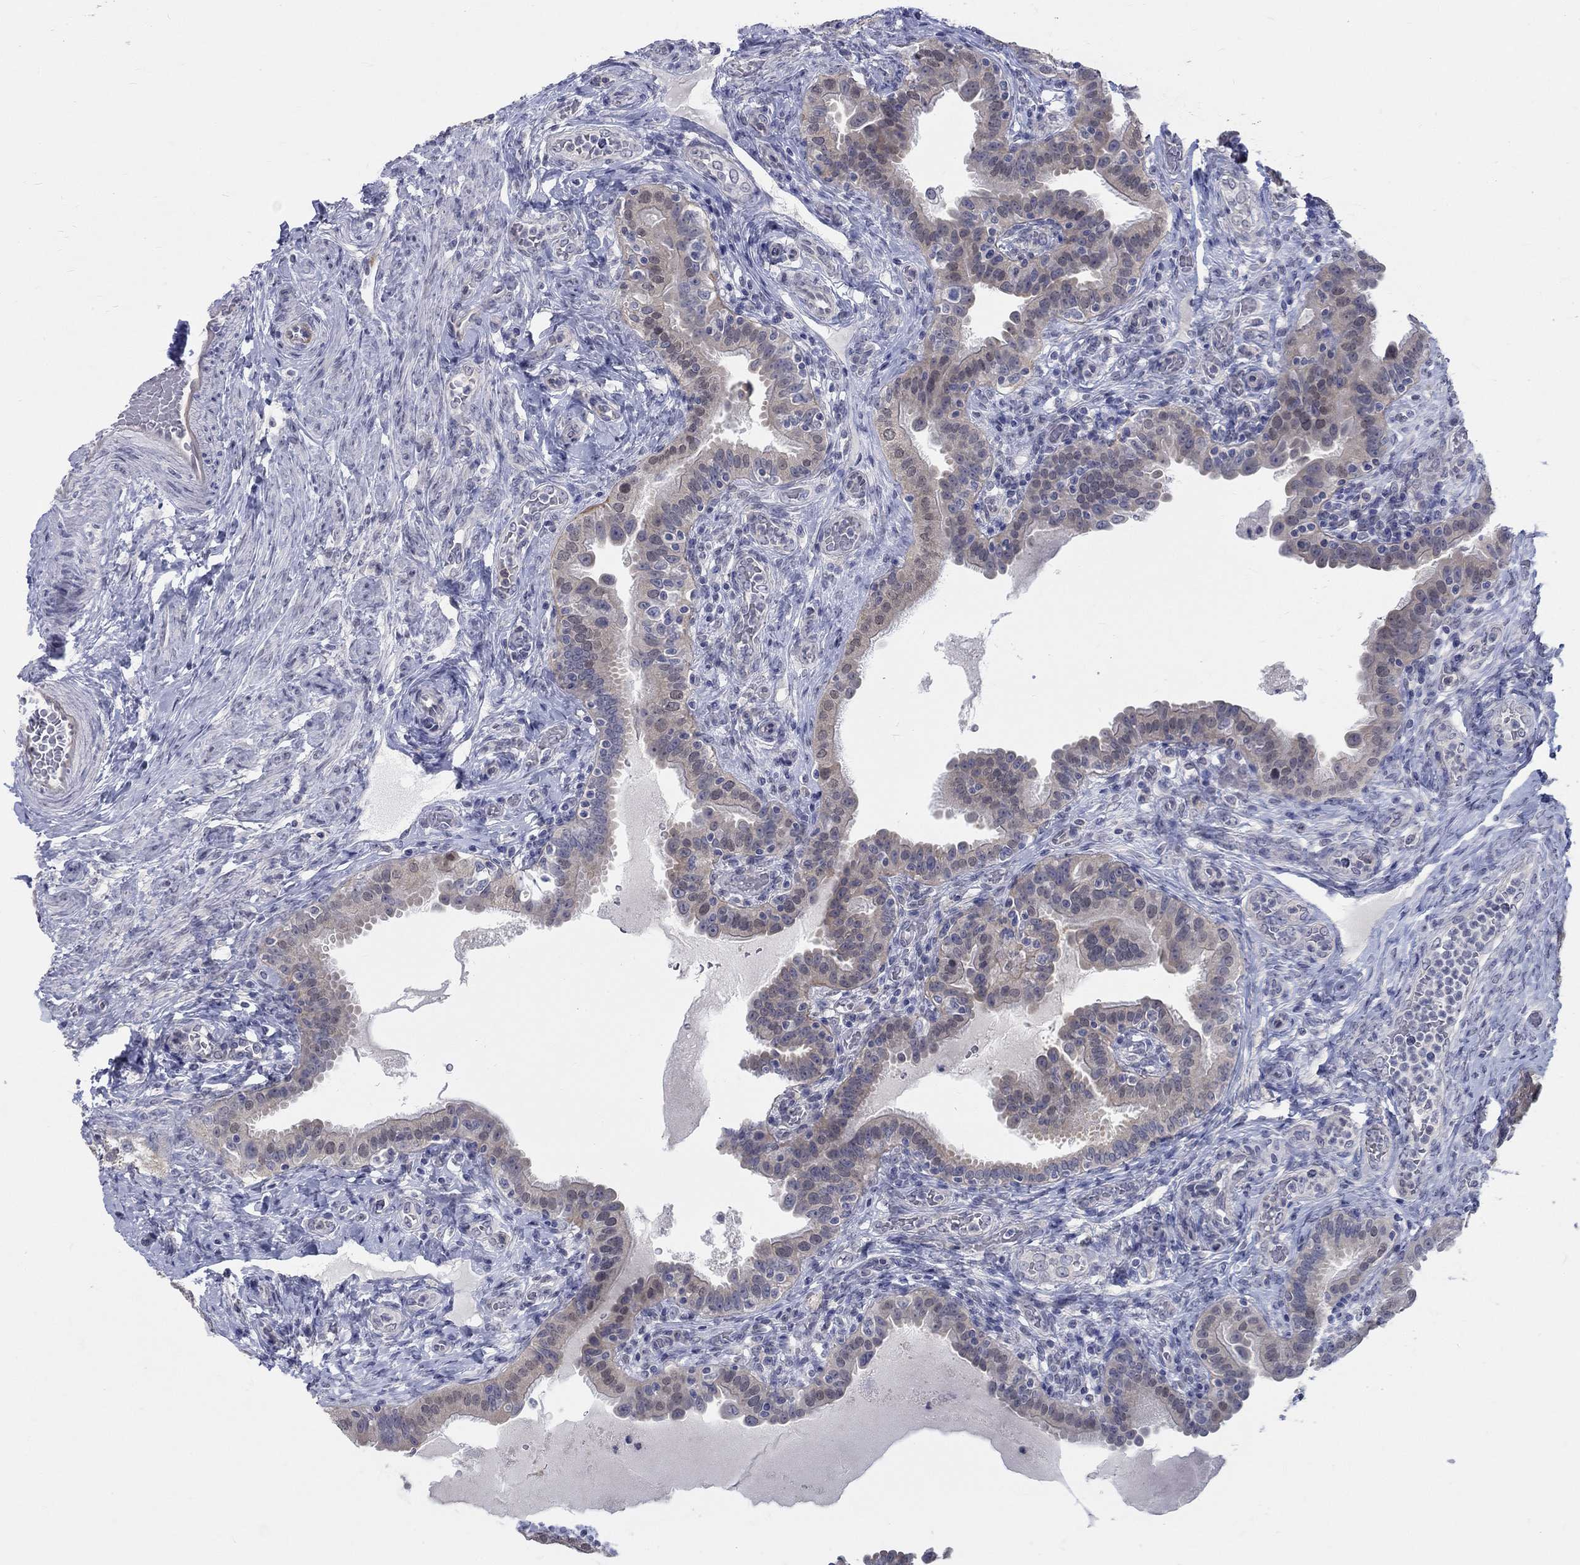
{"staining": {"intensity": "negative", "quantity": "none", "location": "none"}, "tissue": "fallopian tube", "cell_type": "Glandular cells", "image_type": "normal", "snomed": [{"axis": "morphology", "description": "Normal tissue, NOS"}, {"axis": "topography", "description": "Fallopian tube"}, {"axis": "topography", "description": "Ovary"}], "caption": "The image shows no significant positivity in glandular cells of fallopian tube. The staining is performed using DAB (3,3'-diaminobenzidine) brown chromogen with nuclei counter-stained in using hematoxylin.", "gene": "EGFLAM", "patient": {"sex": "female", "age": 41}}